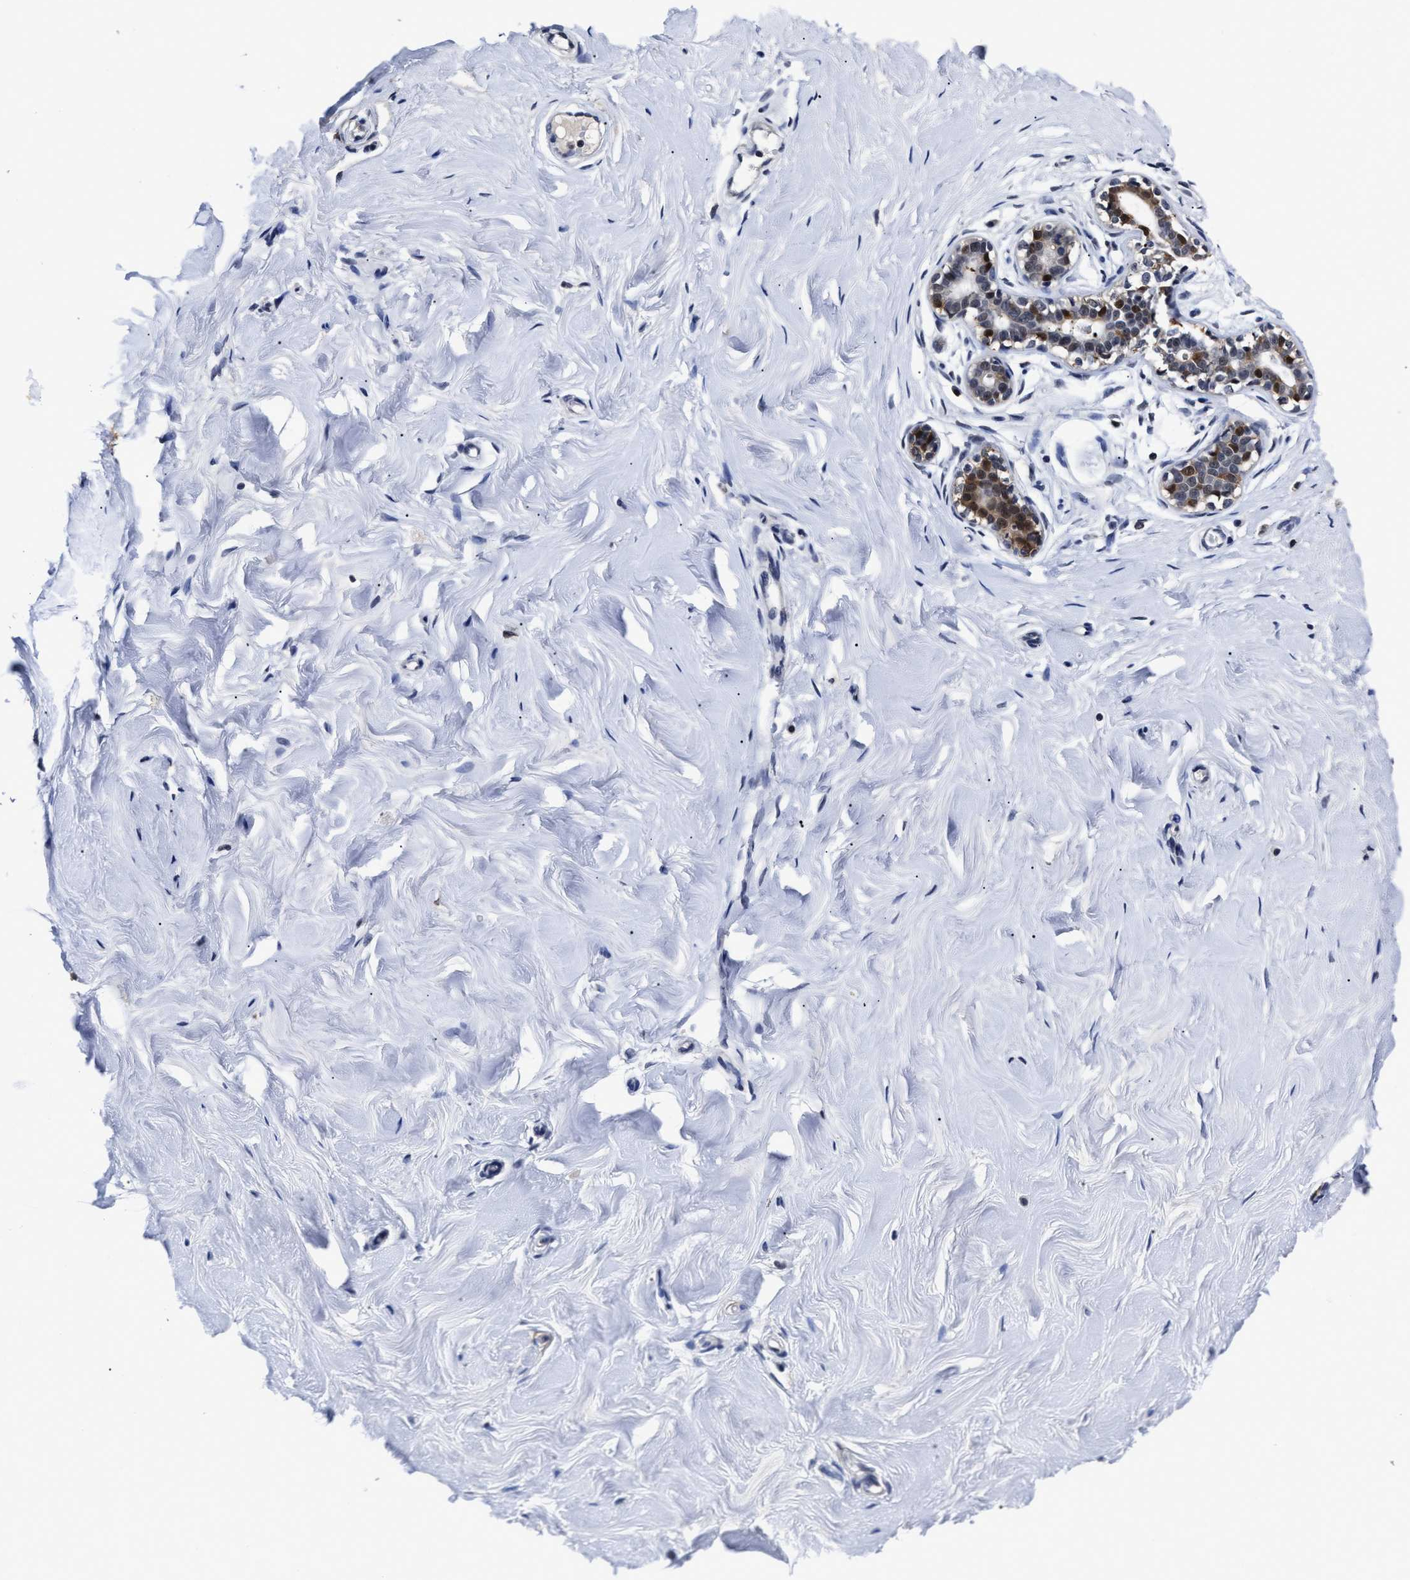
{"staining": {"intensity": "negative", "quantity": "none", "location": "none"}, "tissue": "breast", "cell_type": "Adipocytes", "image_type": "normal", "snomed": [{"axis": "morphology", "description": "Normal tissue, NOS"}, {"axis": "topography", "description": "Breast"}], "caption": "Immunohistochemical staining of benign human breast shows no significant expression in adipocytes.", "gene": "PRPF4B", "patient": {"sex": "female", "age": 23}}